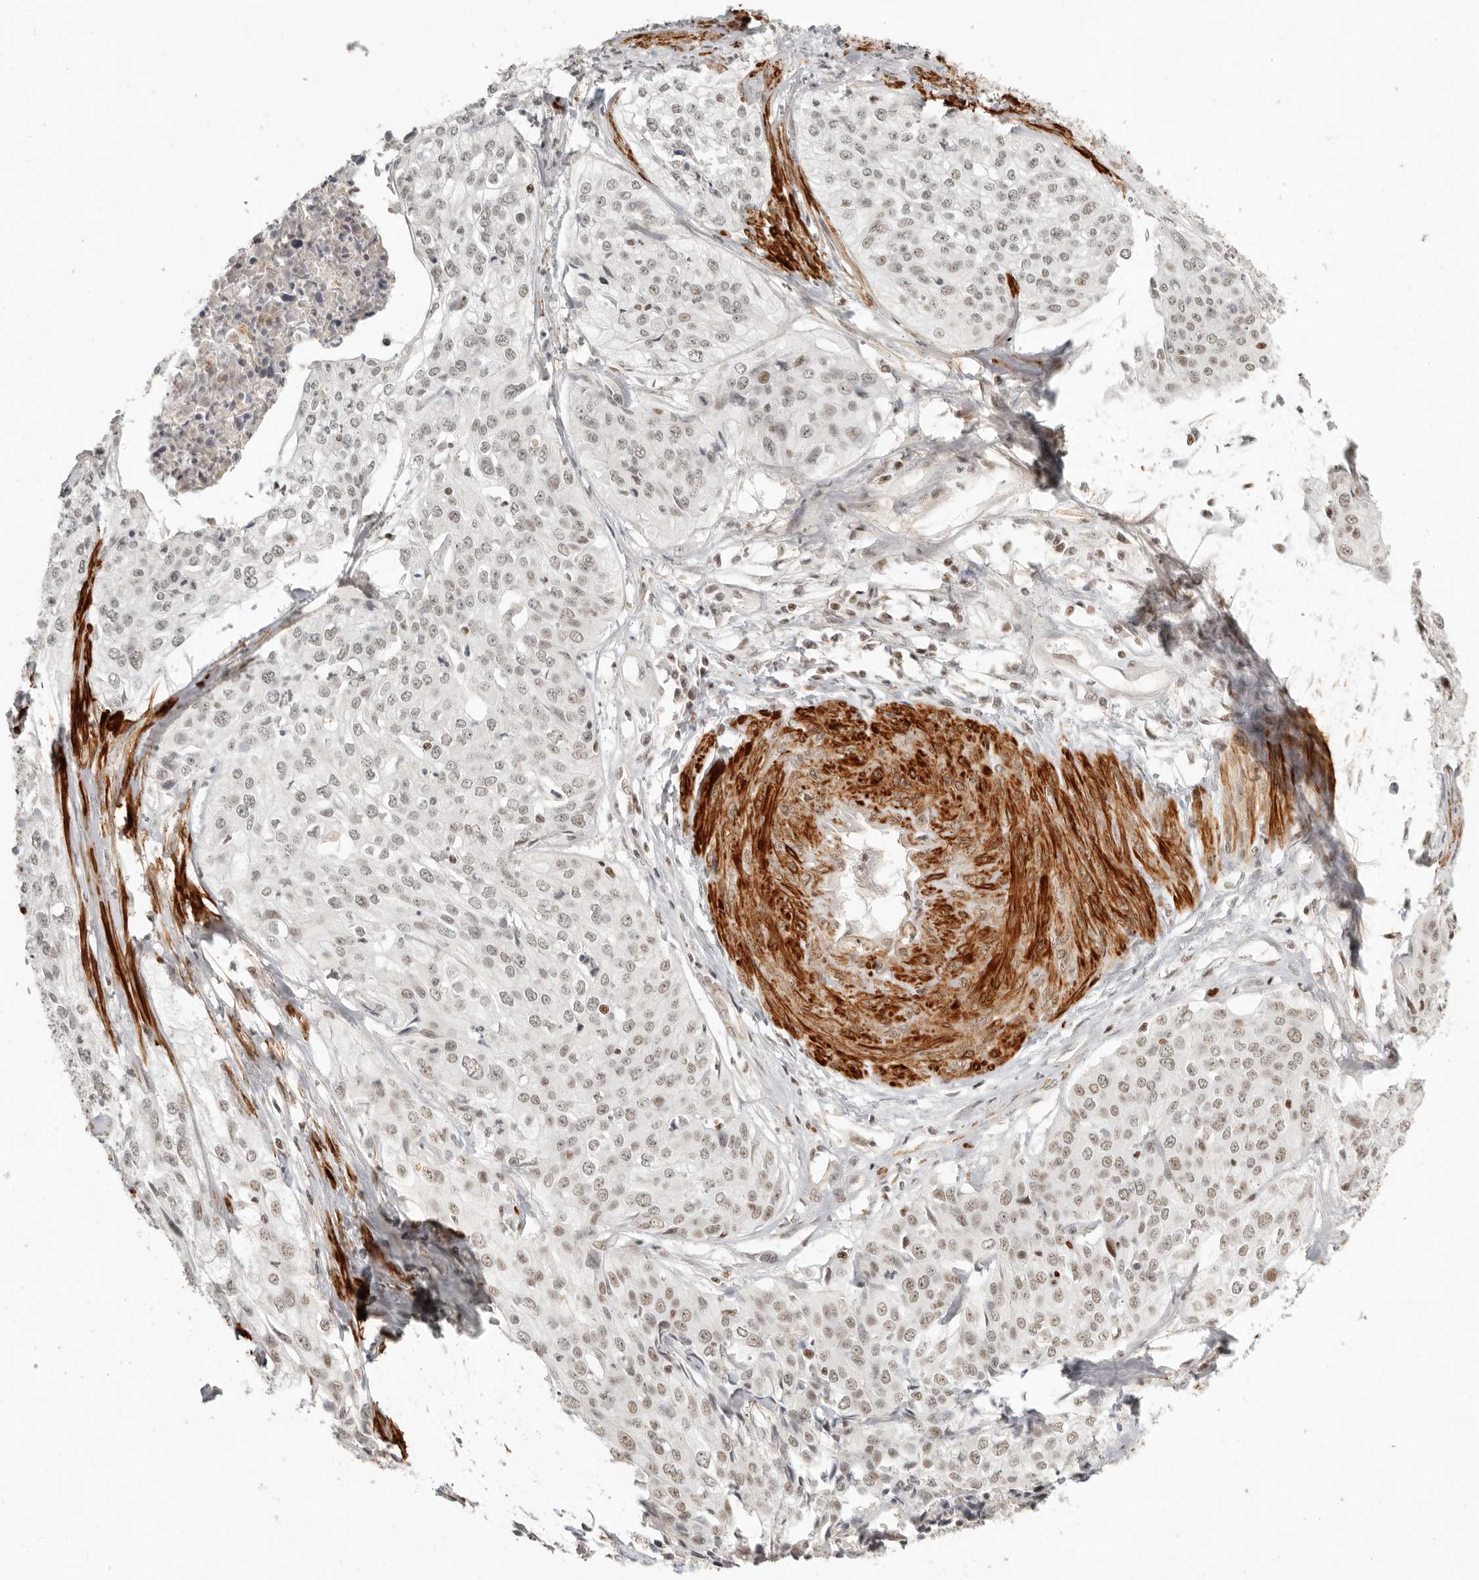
{"staining": {"intensity": "weak", "quantity": "25%-75%", "location": "nuclear"}, "tissue": "cervical cancer", "cell_type": "Tumor cells", "image_type": "cancer", "snomed": [{"axis": "morphology", "description": "Squamous cell carcinoma, NOS"}, {"axis": "topography", "description": "Cervix"}], "caption": "Protein positivity by IHC demonstrates weak nuclear positivity in about 25%-75% of tumor cells in cervical squamous cell carcinoma.", "gene": "GABPA", "patient": {"sex": "female", "age": 31}}